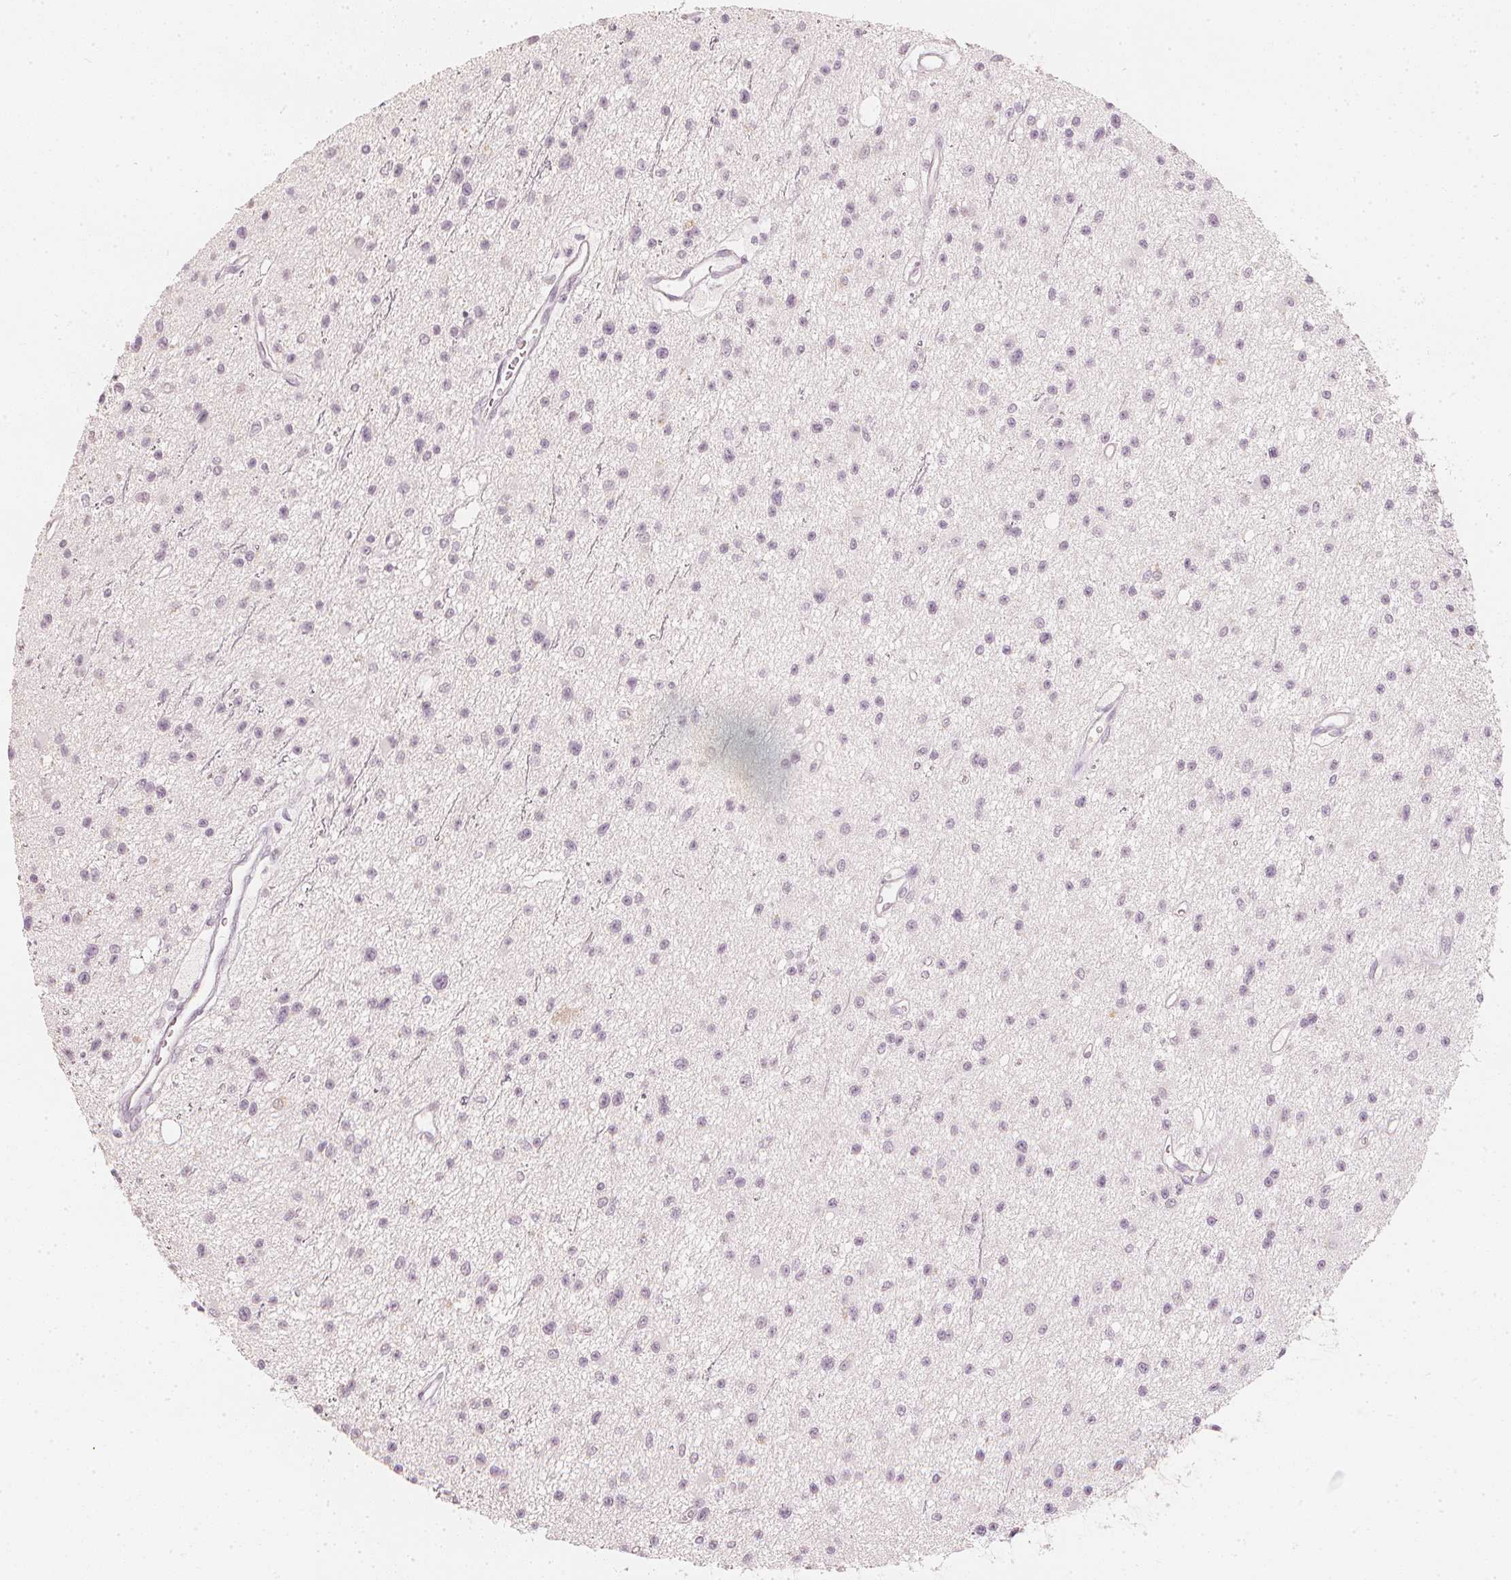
{"staining": {"intensity": "negative", "quantity": "none", "location": "none"}, "tissue": "glioma", "cell_type": "Tumor cells", "image_type": "cancer", "snomed": [{"axis": "morphology", "description": "Glioma, malignant, Low grade"}, {"axis": "topography", "description": "Brain"}], "caption": "Photomicrograph shows no significant protein positivity in tumor cells of malignant glioma (low-grade). (Stains: DAB (3,3'-diaminobenzidine) immunohistochemistry with hematoxylin counter stain, Microscopy: brightfield microscopy at high magnification).", "gene": "CALB1", "patient": {"sex": "male", "age": 43}}